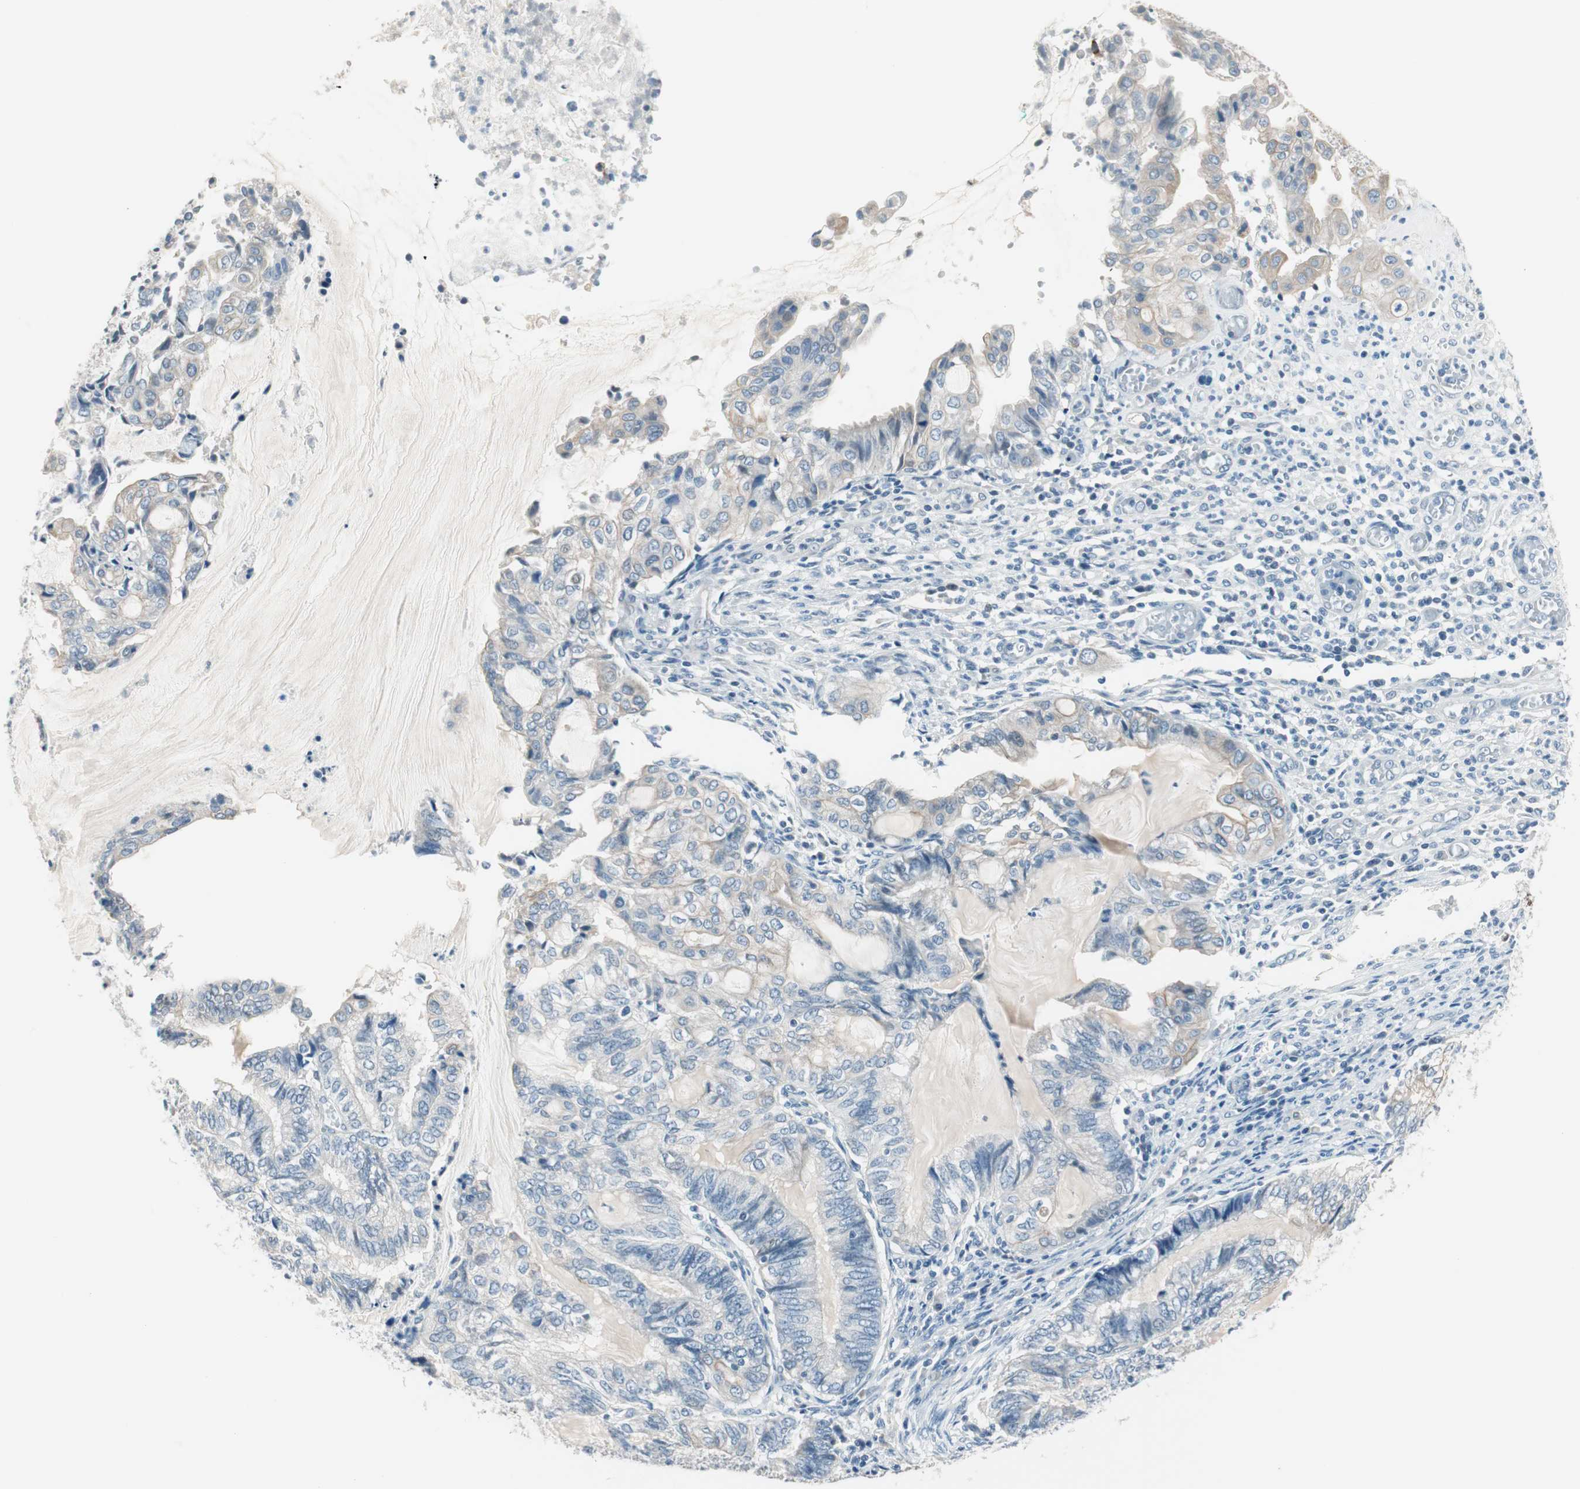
{"staining": {"intensity": "negative", "quantity": "none", "location": "none"}, "tissue": "endometrial cancer", "cell_type": "Tumor cells", "image_type": "cancer", "snomed": [{"axis": "morphology", "description": "Adenocarcinoma, NOS"}, {"axis": "topography", "description": "Uterus"}, {"axis": "topography", "description": "Endometrium"}], "caption": "A high-resolution image shows immunohistochemistry (IHC) staining of endometrial cancer, which demonstrates no significant positivity in tumor cells.", "gene": "GNAO1", "patient": {"sex": "female", "age": 70}}